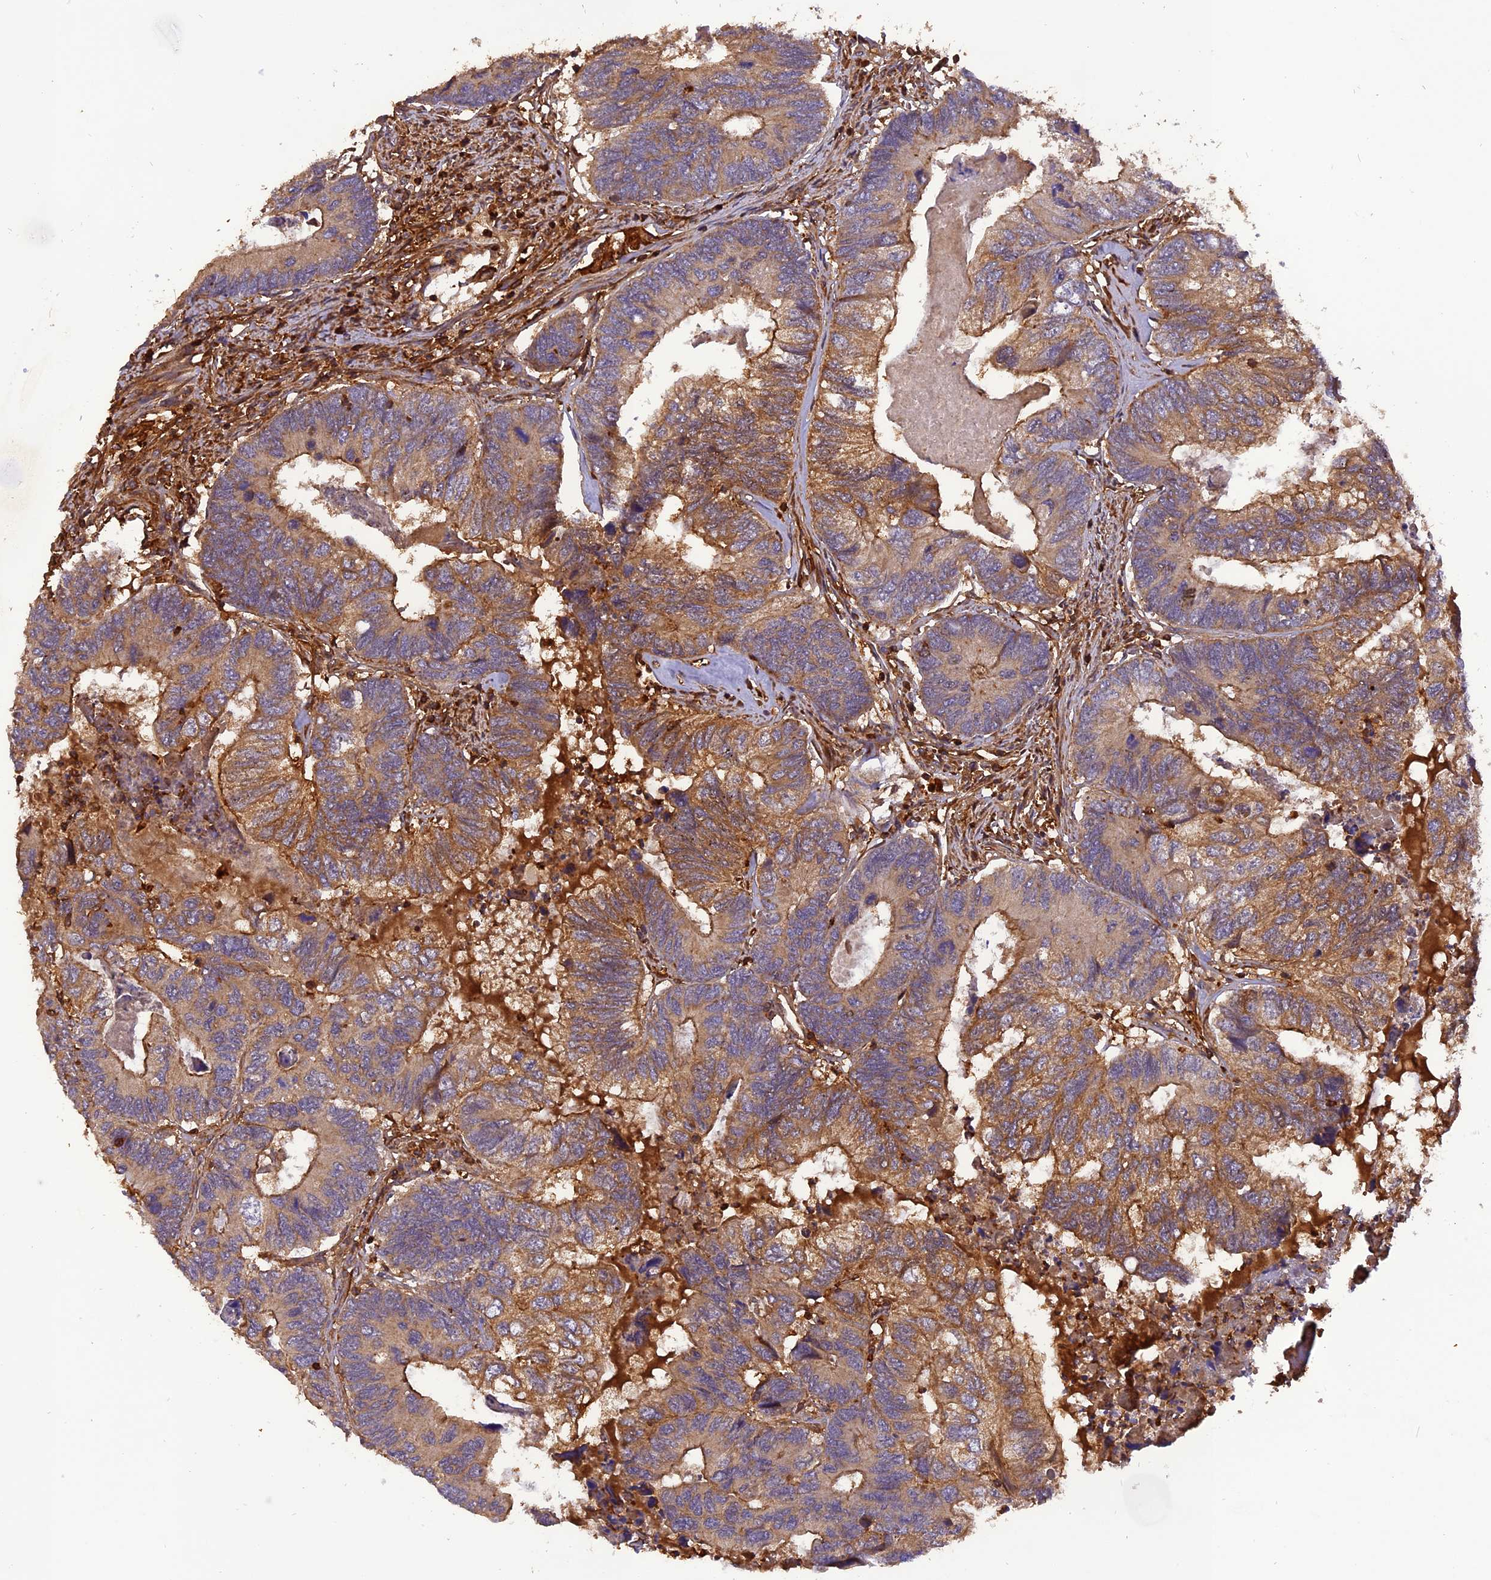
{"staining": {"intensity": "moderate", "quantity": ">75%", "location": "cytoplasmic/membranous"}, "tissue": "colorectal cancer", "cell_type": "Tumor cells", "image_type": "cancer", "snomed": [{"axis": "morphology", "description": "Adenocarcinoma, NOS"}, {"axis": "topography", "description": "Colon"}], "caption": "The photomicrograph displays immunohistochemical staining of adenocarcinoma (colorectal). There is moderate cytoplasmic/membranous staining is seen in about >75% of tumor cells.", "gene": "STOML1", "patient": {"sex": "female", "age": 67}}